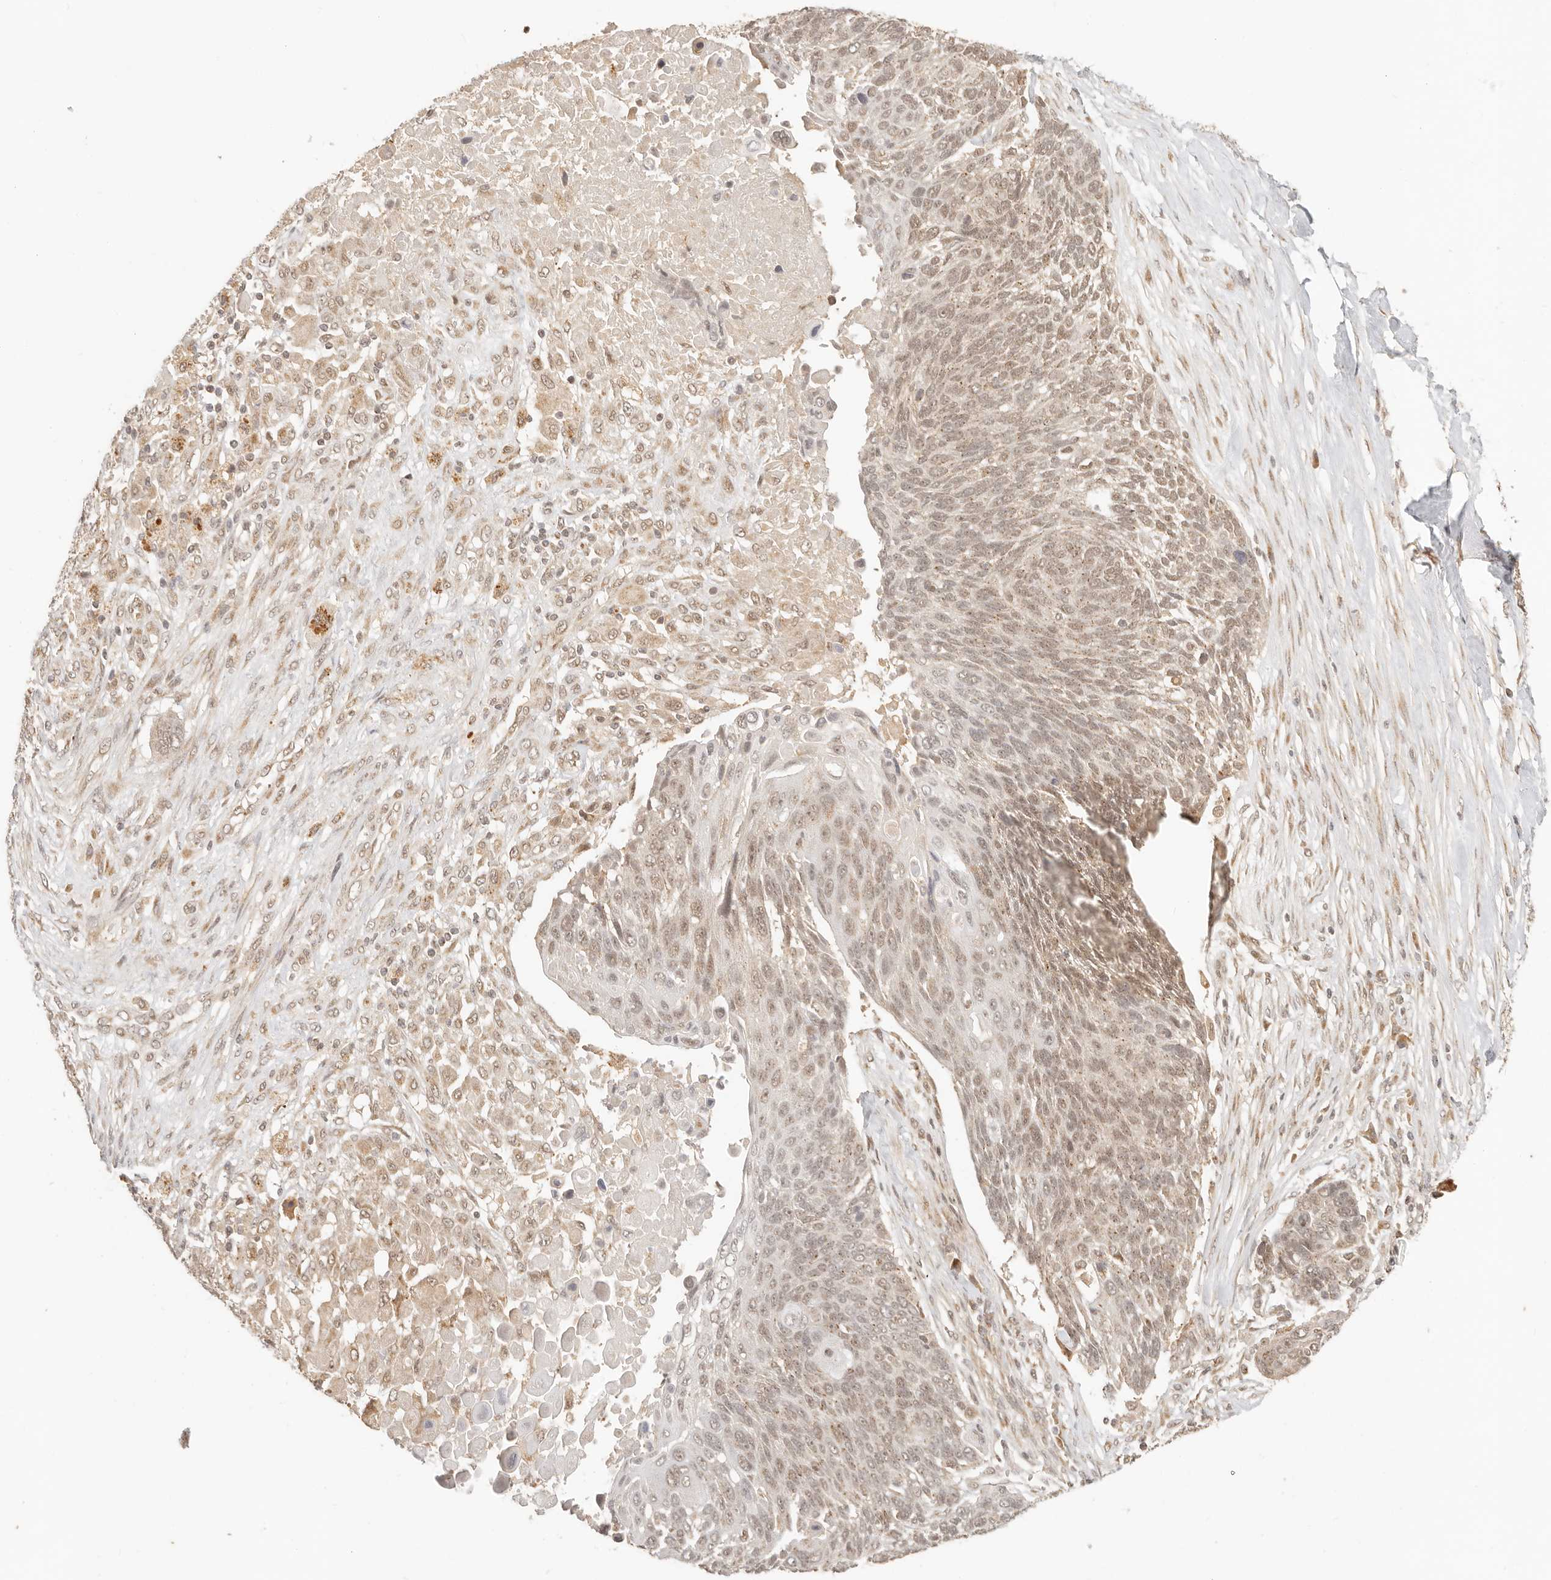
{"staining": {"intensity": "moderate", "quantity": ">75%", "location": "cytoplasmic/membranous,nuclear"}, "tissue": "lung cancer", "cell_type": "Tumor cells", "image_type": "cancer", "snomed": [{"axis": "morphology", "description": "Squamous cell carcinoma, NOS"}, {"axis": "topography", "description": "Lung"}], "caption": "There is medium levels of moderate cytoplasmic/membranous and nuclear staining in tumor cells of squamous cell carcinoma (lung), as demonstrated by immunohistochemical staining (brown color).", "gene": "INTS11", "patient": {"sex": "male", "age": 66}}